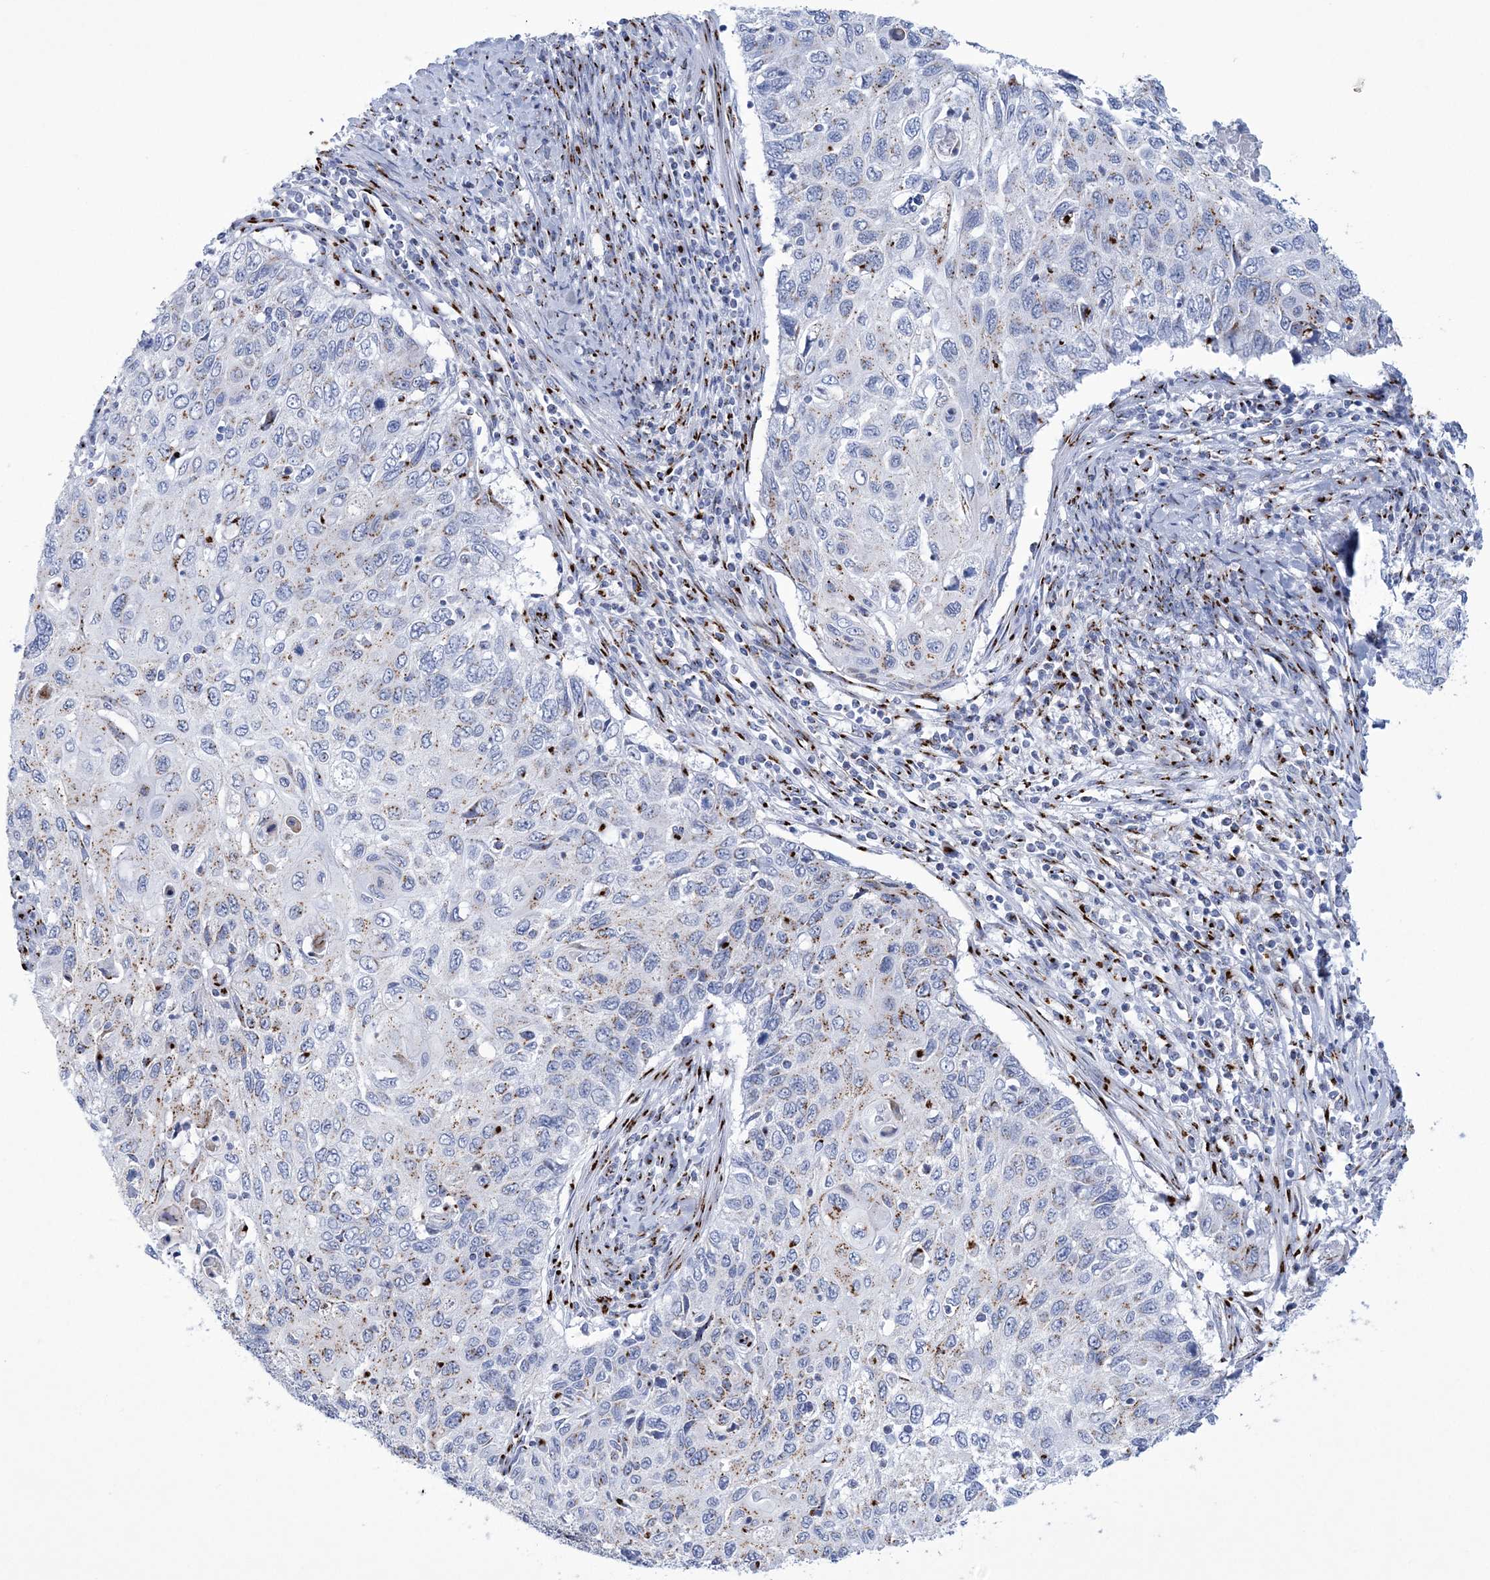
{"staining": {"intensity": "weak", "quantity": "25%-75%", "location": "cytoplasmic/membranous"}, "tissue": "cervical cancer", "cell_type": "Tumor cells", "image_type": "cancer", "snomed": [{"axis": "morphology", "description": "Squamous cell carcinoma, NOS"}, {"axis": "topography", "description": "Cervix"}], "caption": "Cervical cancer (squamous cell carcinoma) stained with immunohistochemistry displays weak cytoplasmic/membranous staining in about 25%-75% of tumor cells. (IHC, brightfield microscopy, high magnification).", "gene": "SLX9", "patient": {"sex": "female", "age": 70}}